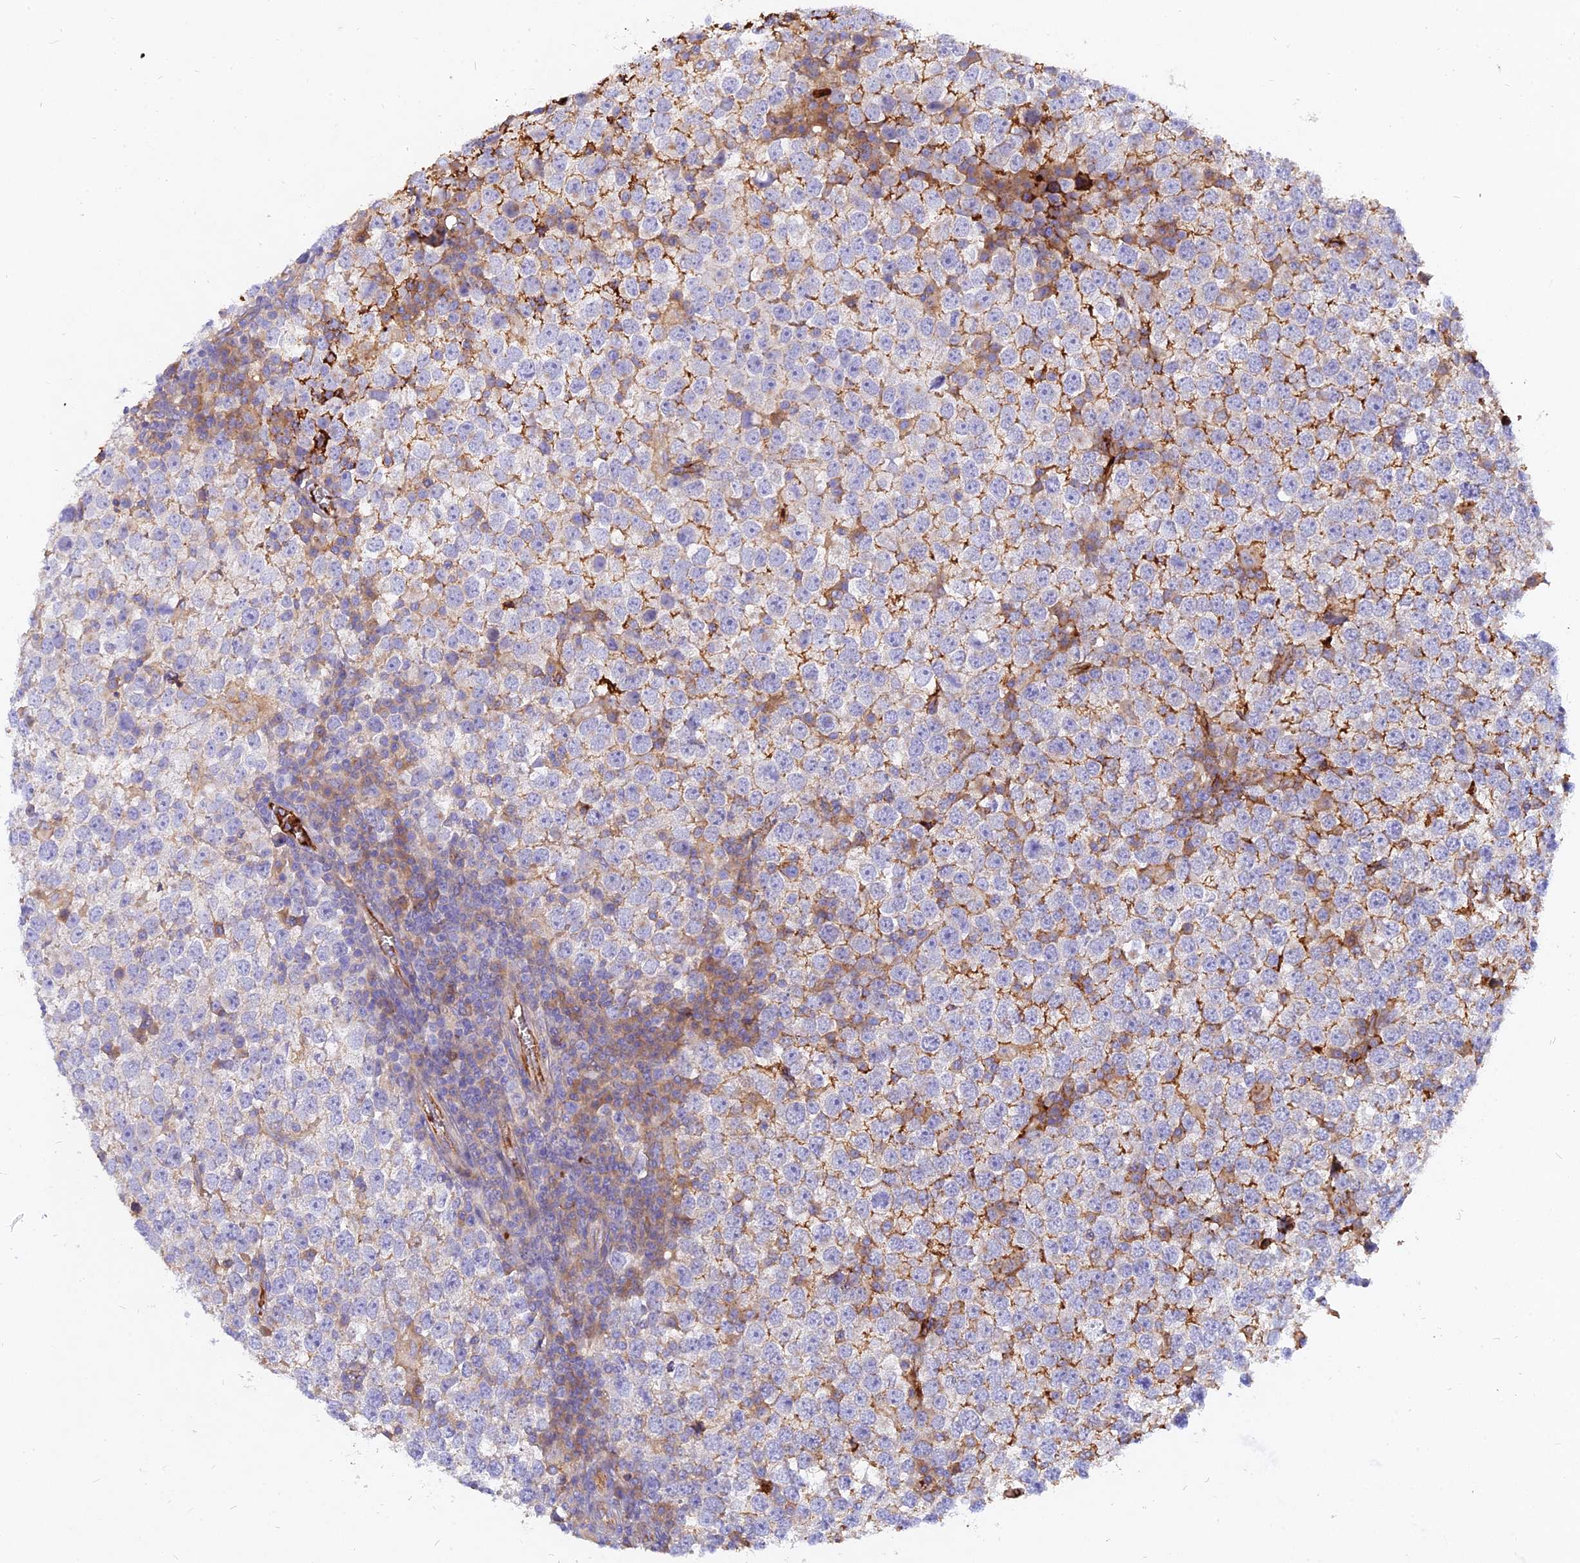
{"staining": {"intensity": "moderate", "quantity": "<25%", "location": "cytoplasmic/membranous"}, "tissue": "testis cancer", "cell_type": "Tumor cells", "image_type": "cancer", "snomed": [{"axis": "morphology", "description": "Seminoma, NOS"}, {"axis": "topography", "description": "Testis"}], "caption": "Human testis cancer (seminoma) stained with a brown dye displays moderate cytoplasmic/membranous positive positivity in approximately <25% of tumor cells.", "gene": "MROH1", "patient": {"sex": "male", "age": 65}}